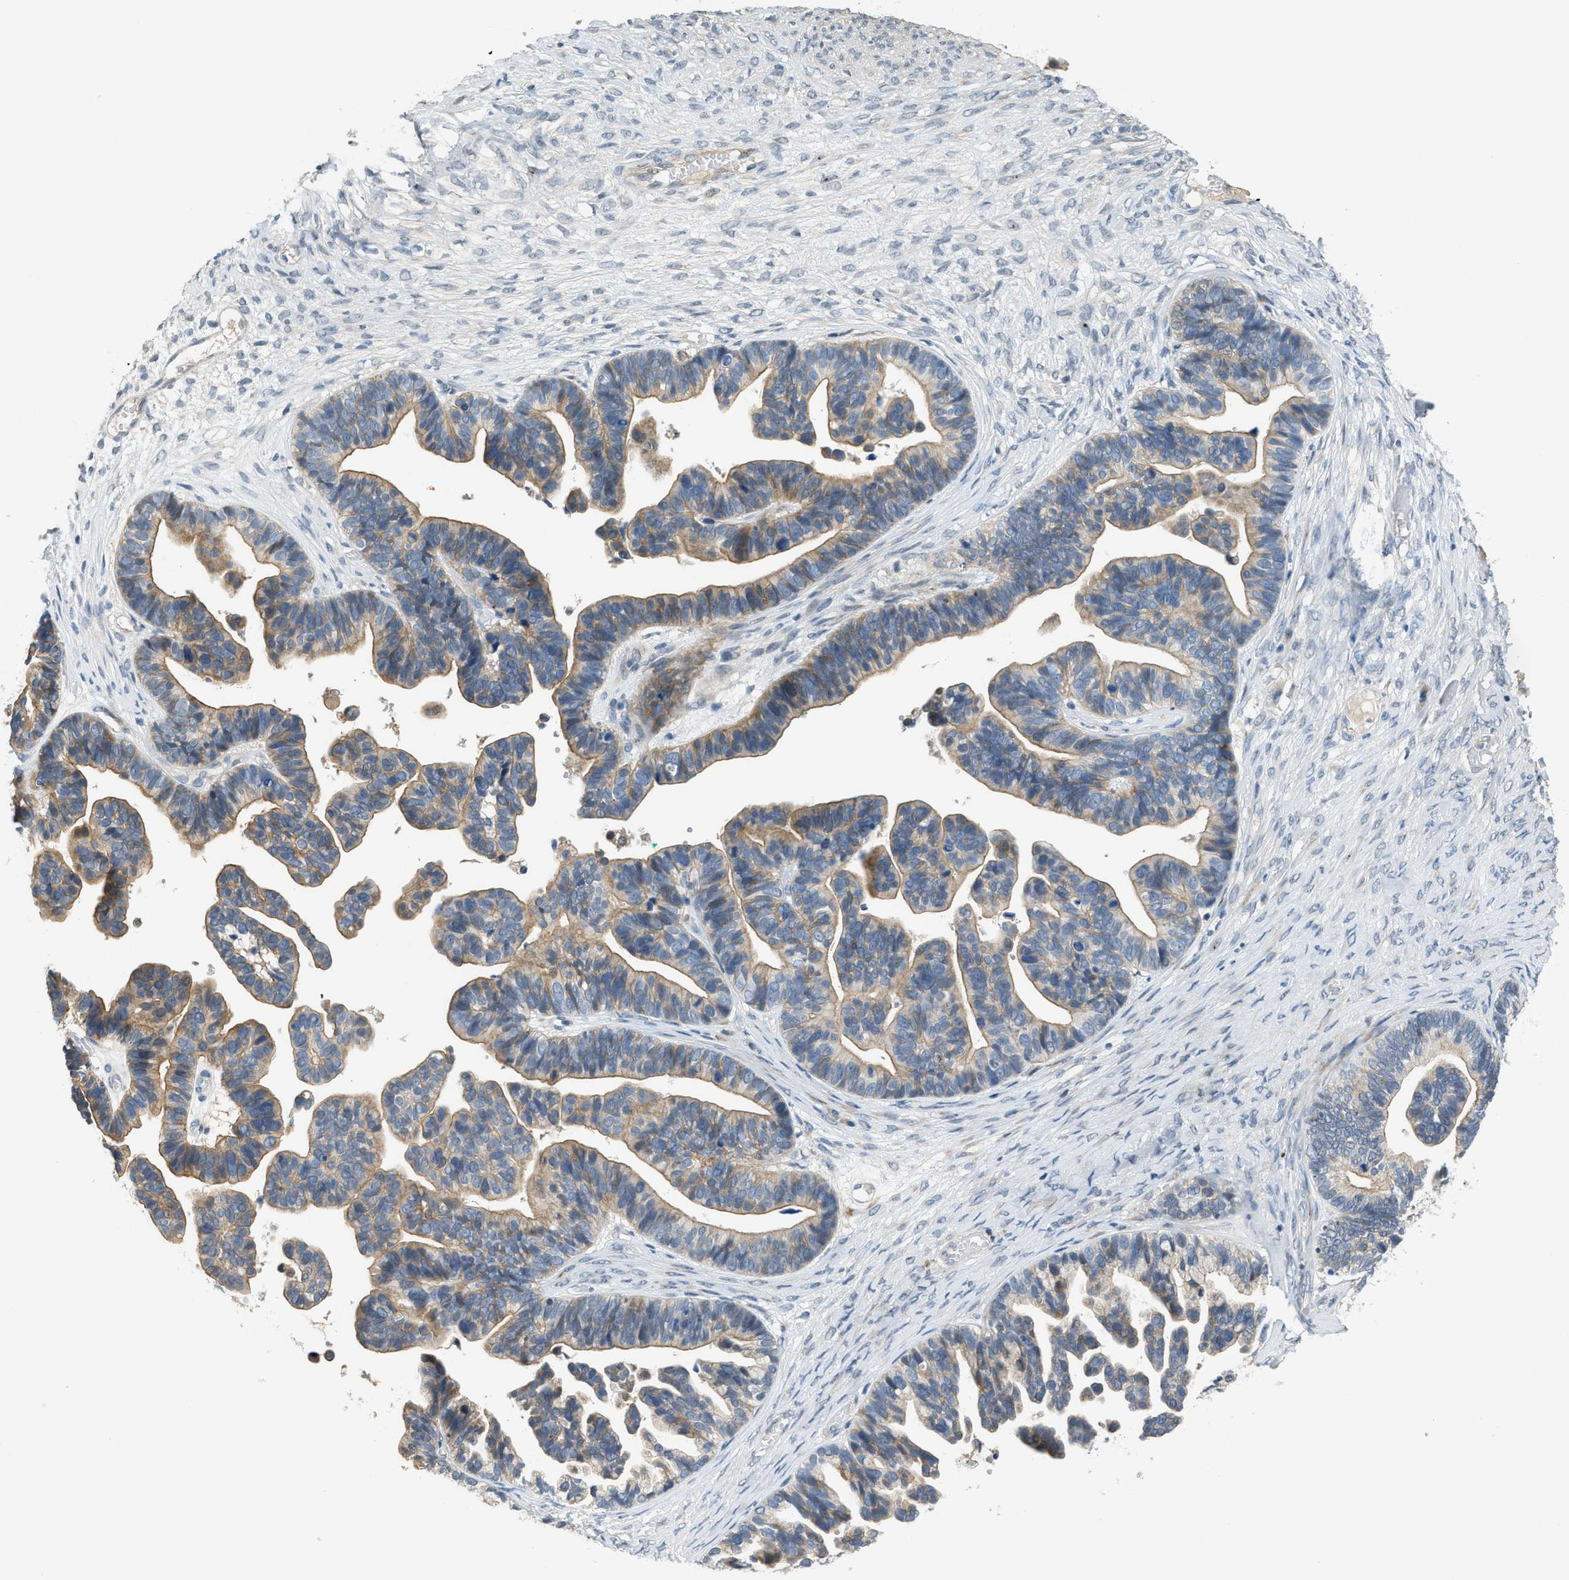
{"staining": {"intensity": "weak", "quantity": "25%-75%", "location": "cytoplasmic/membranous"}, "tissue": "ovarian cancer", "cell_type": "Tumor cells", "image_type": "cancer", "snomed": [{"axis": "morphology", "description": "Cystadenocarcinoma, serous, NOS"}, {"axis": "topography", "description": "Ovary"}], "caption": "Immunohistochemistry image of human ovarian cancer stained for a protein (brown), which demonstrates low levels of weak cytoplasmic/membranous positivity in about 25%-75% of tumor cells.", "gene": "TMEM154", "patient": {"sex": "female", "age": 56}}